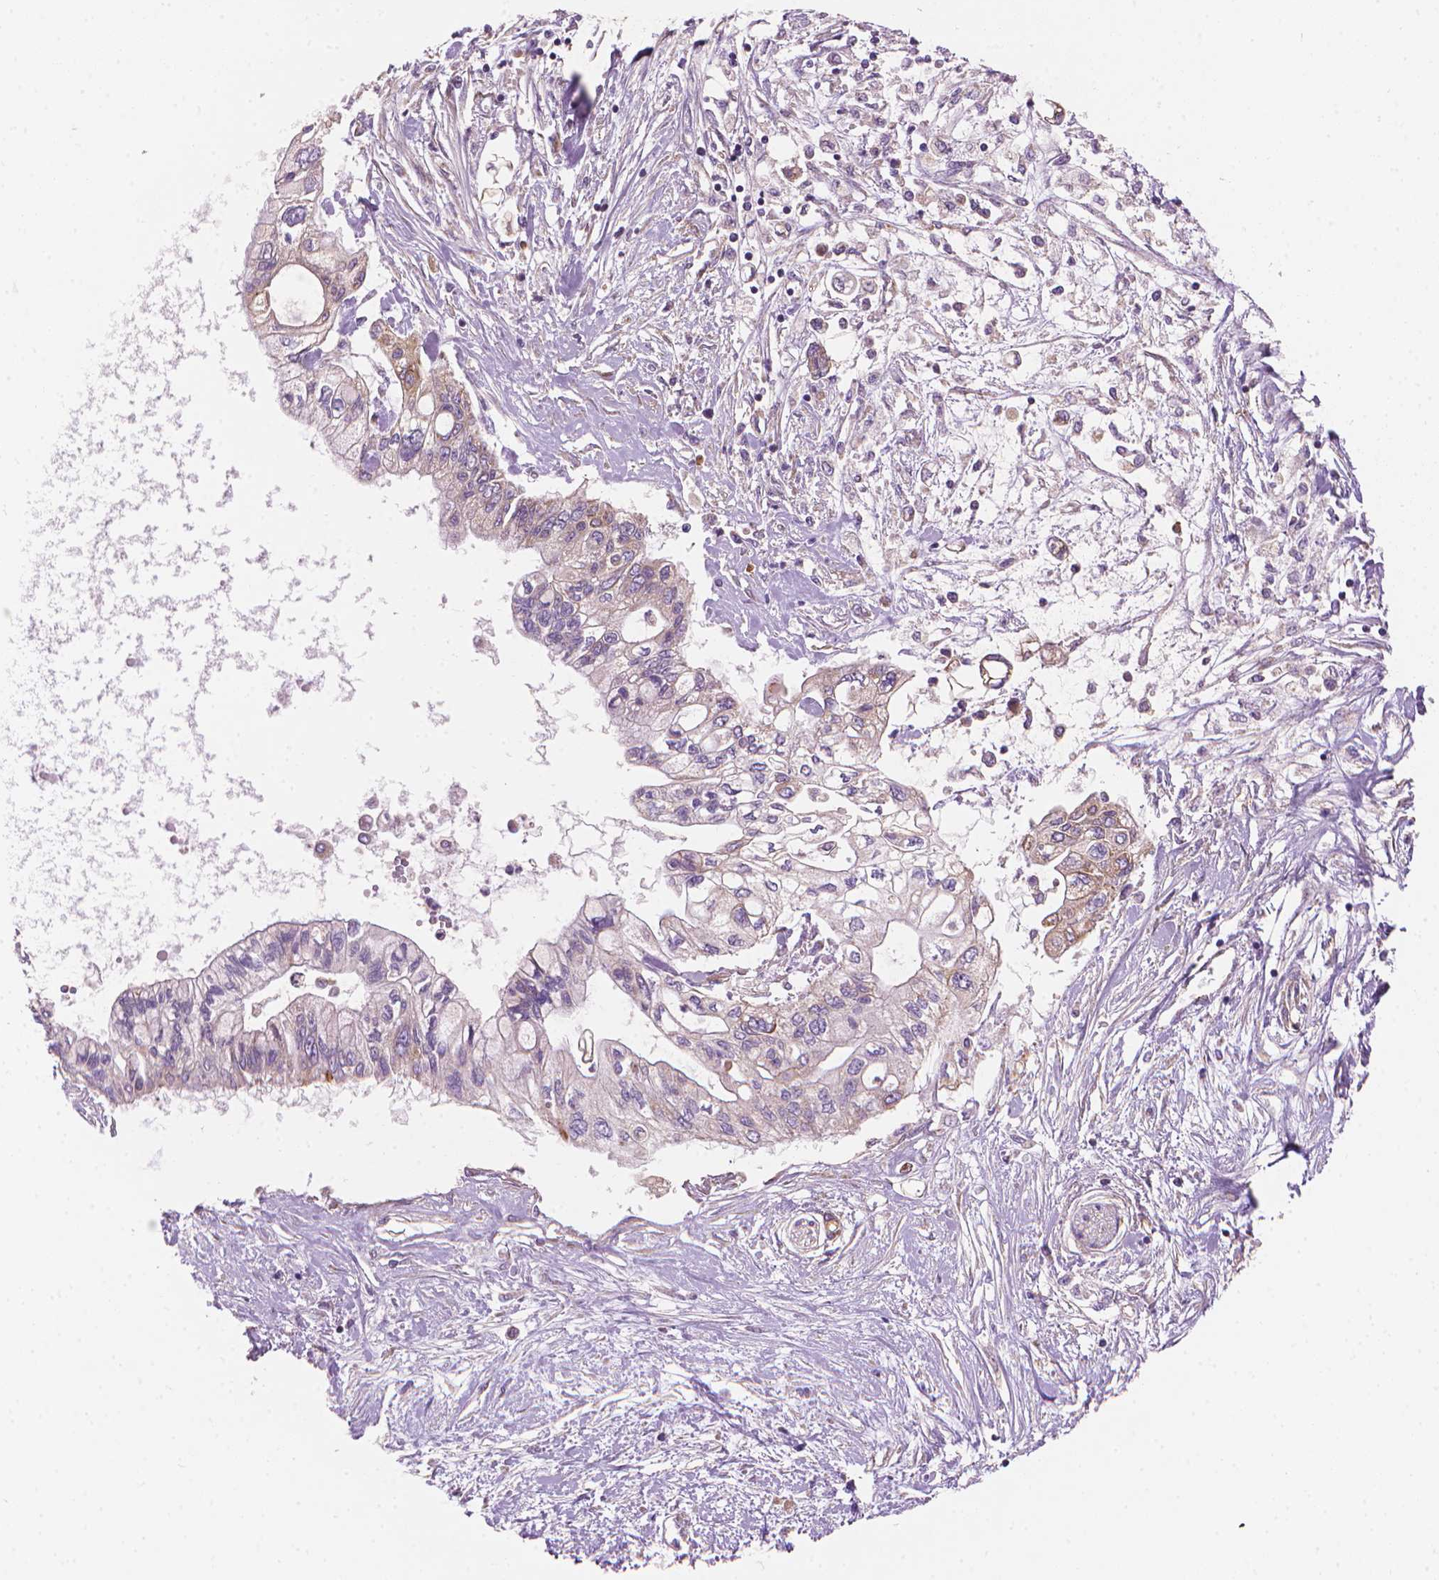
{"staining": {"intensity": "weak", "quantity": "<25%", "location": "cytoplasmic/membranous"}, "tissue": "pancreatic cancer", "cell_type": "Tumor cells", "image_type": "cancer", "snomed": [{"axis": "morphology", "description": "Adenocarcinoma, NOS"}, {"axis": "topography", "description": "Pancreas"}], "caption": "High power microscopy histopathology image of an IHC histopathology image of pancreatic cancer, revealing no significant expression in tumor cells. (Stains: DAB immunohistochemistry with hematoxylin counter stain, Microscopy: brightfield microscopy at high magnification).", "gene": "TTC29", "patient": {"sex": "female", "age": 77}}